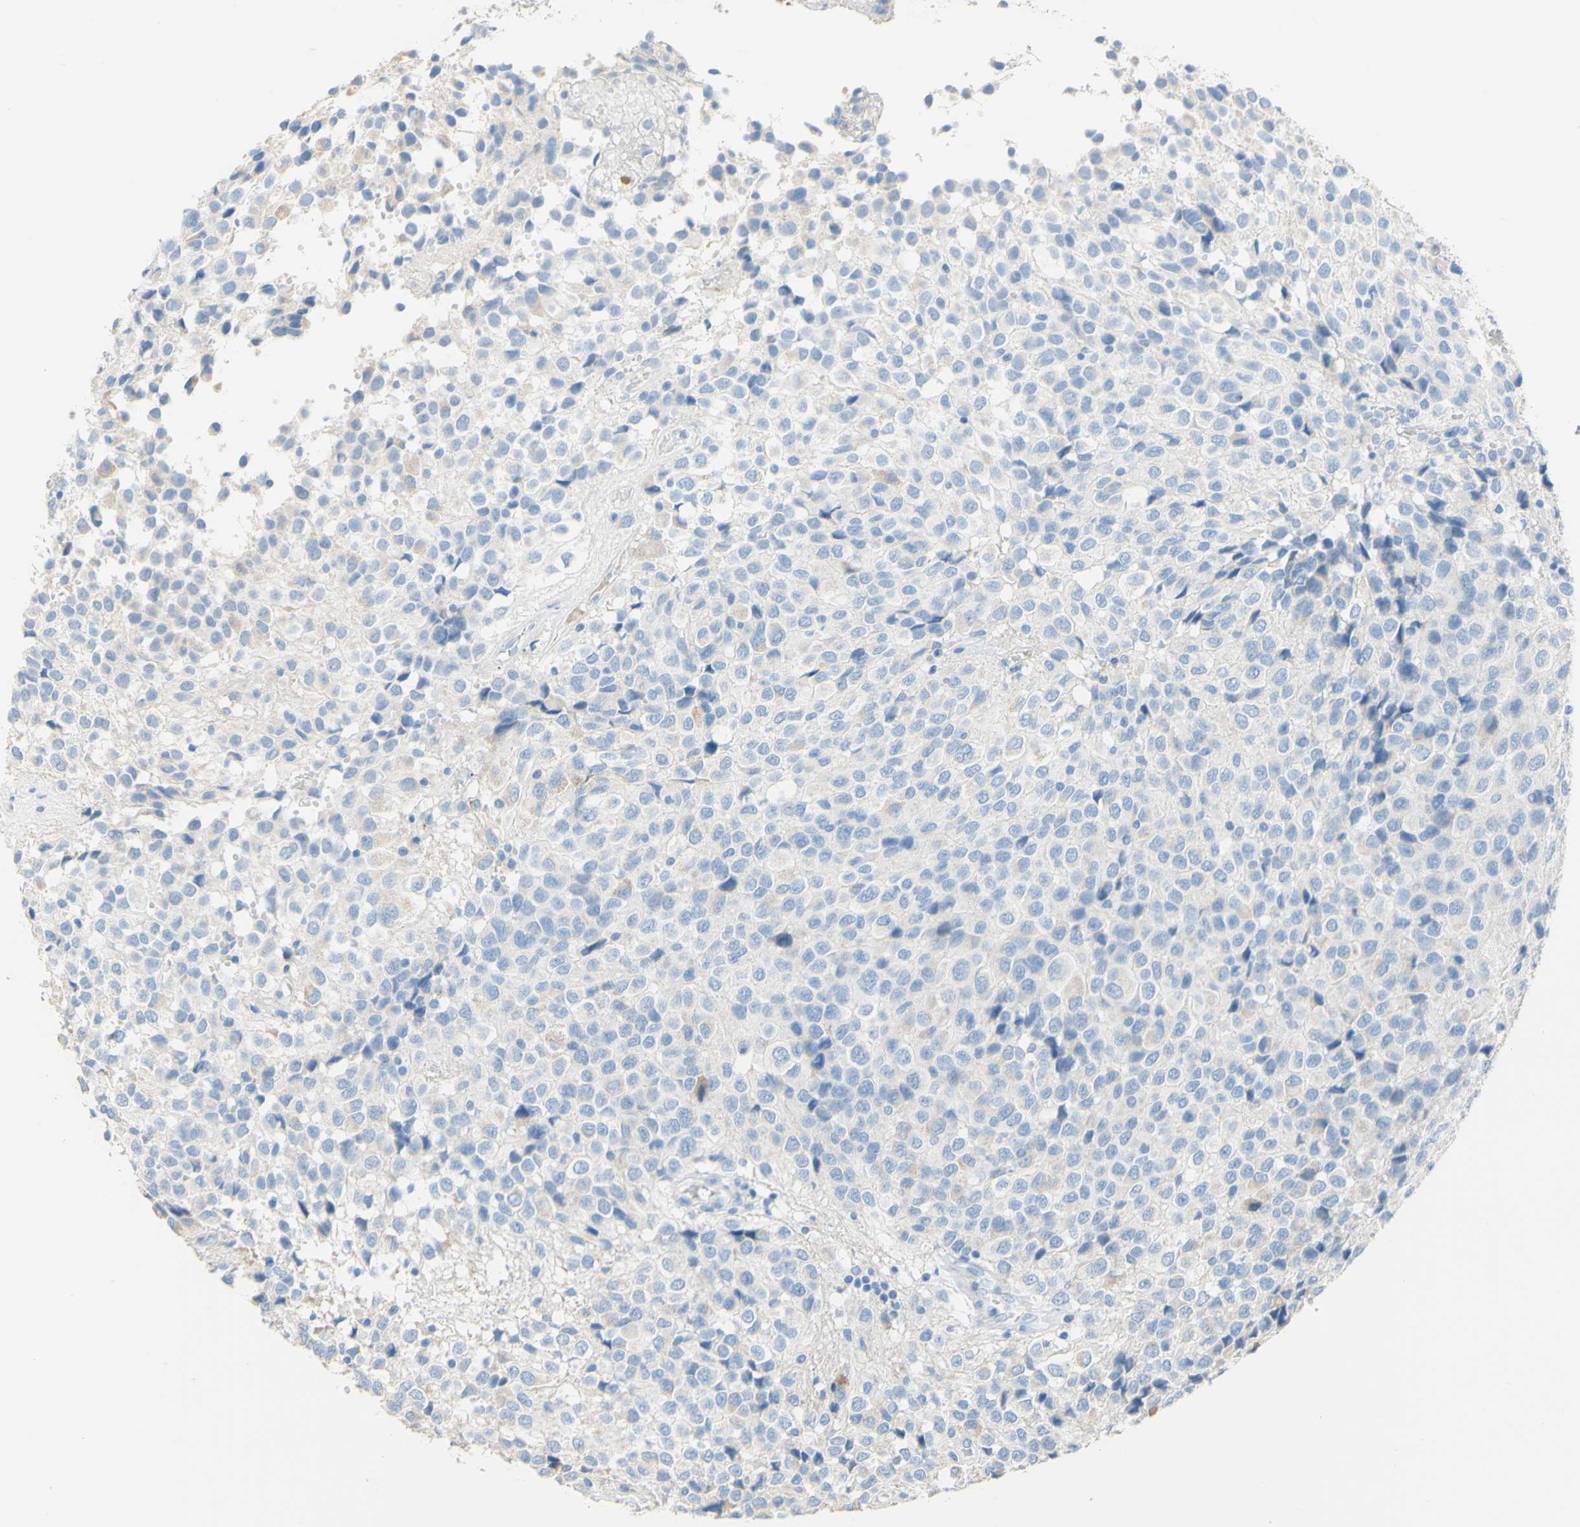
{"staining": {"intensity": "negative", "quantity": "none", "location": "none"}, "tissue": "glioma", "cell_type": "Tumor cells", "image_type": "cancer", "snomed": [{"axis": "morphology", "description": "Glioma, malignant, High grade"}, {"axis": "topography", "description": "Brain"}], "caption": "Tumor cells show no significant expression in malignant glioma (high-grade).", "gene": "DSC2", "patient": {"sex": "male", "age": 32}}